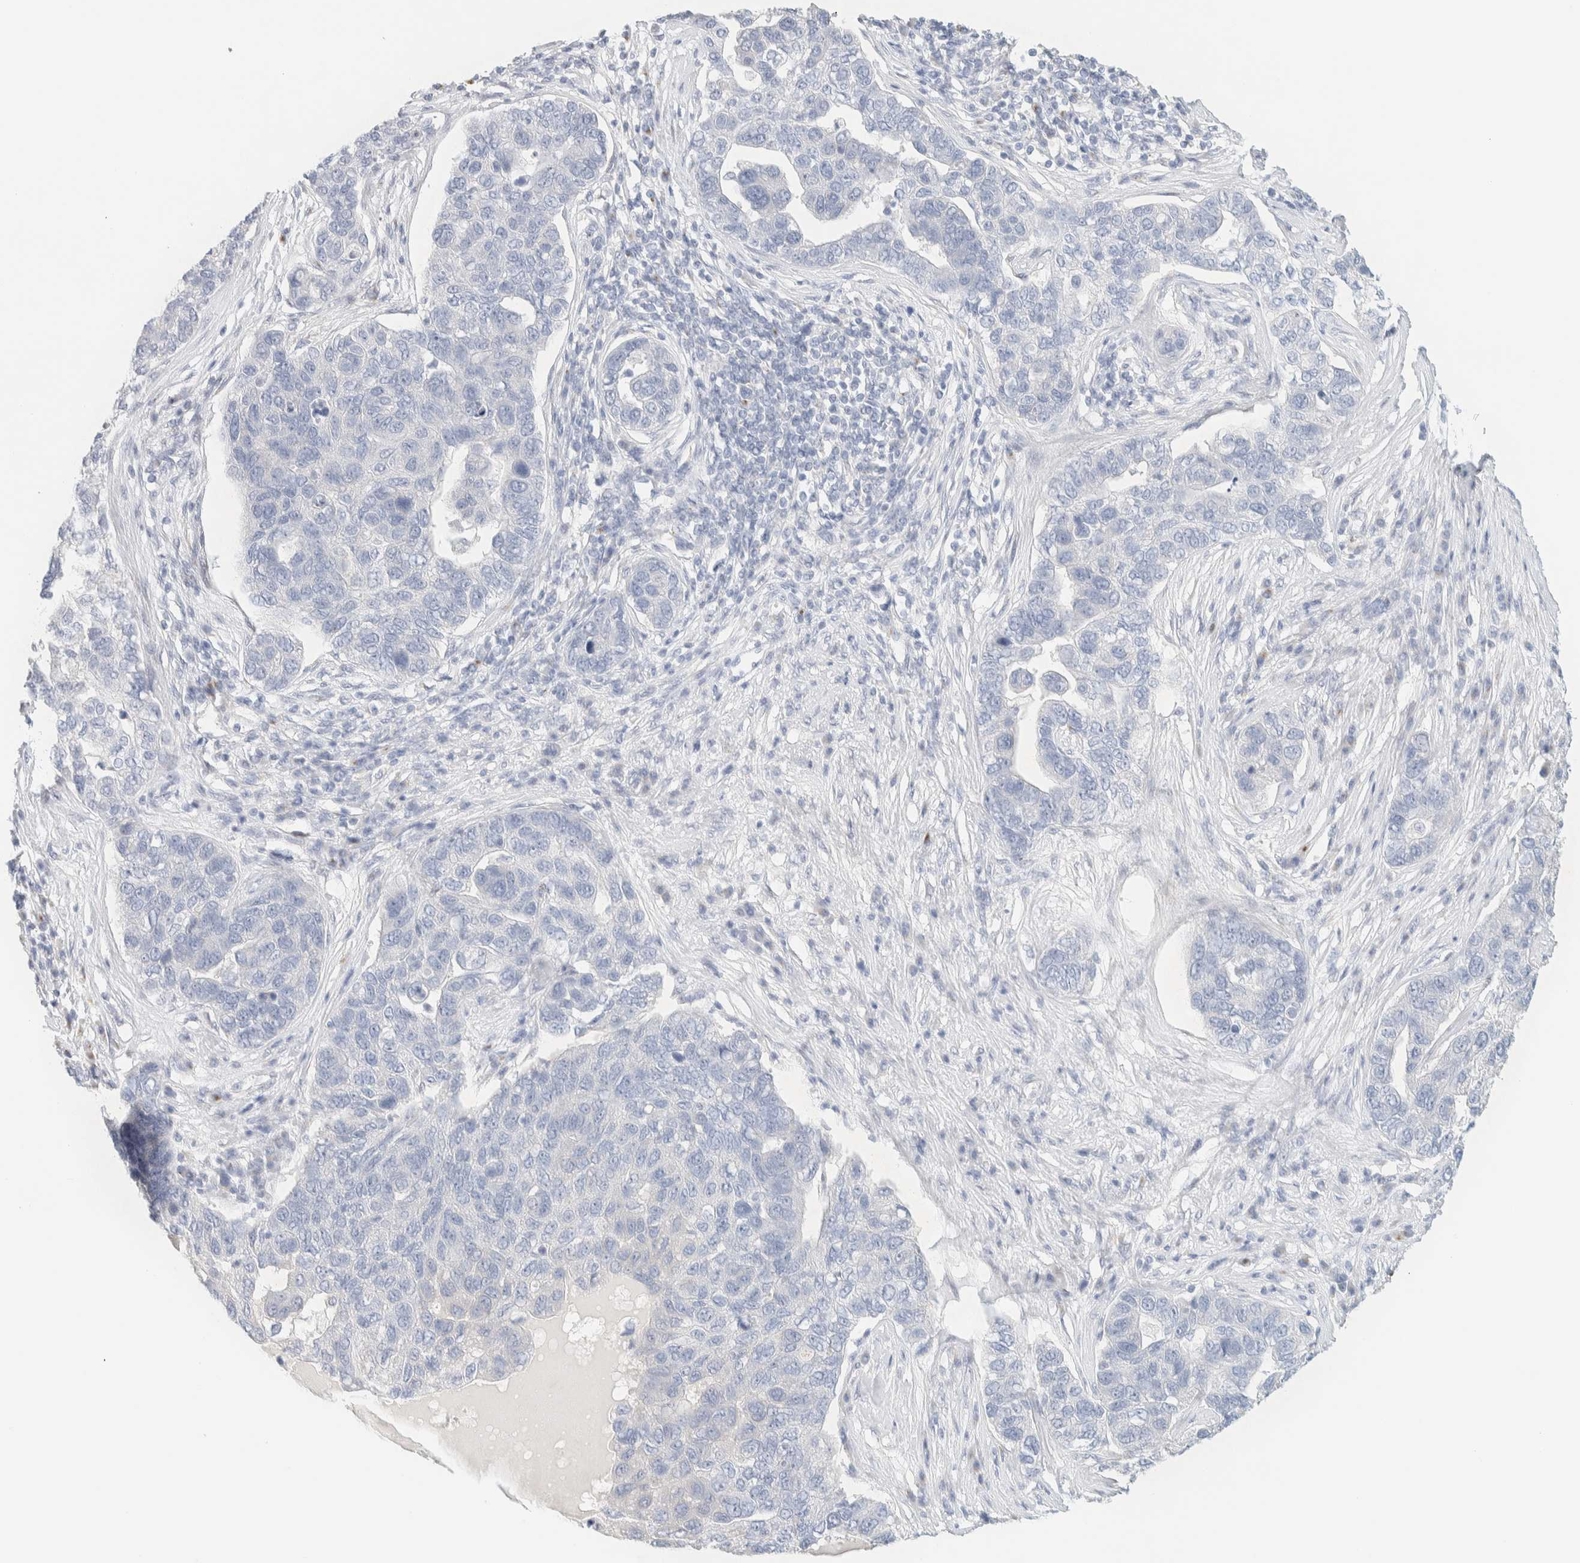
{"staining": {"intensity": "negative", "quantity": "none", "location": "none"}, "tissue": "pancreatic cancer", "cell_type": "Tumor cells", "image_type": "cancer", "snomed": [{"axis": "morphology", "description": "Adenocarcinoma, NOS"}, {"axis": "topography", "description": "Pancreas"}], "caption": "IHC of pancreatic adenocarcinoma exhibits no expression in tumor cells.", "gene": "SPNS3", "patient": {"sex": "female", "age": 61}}